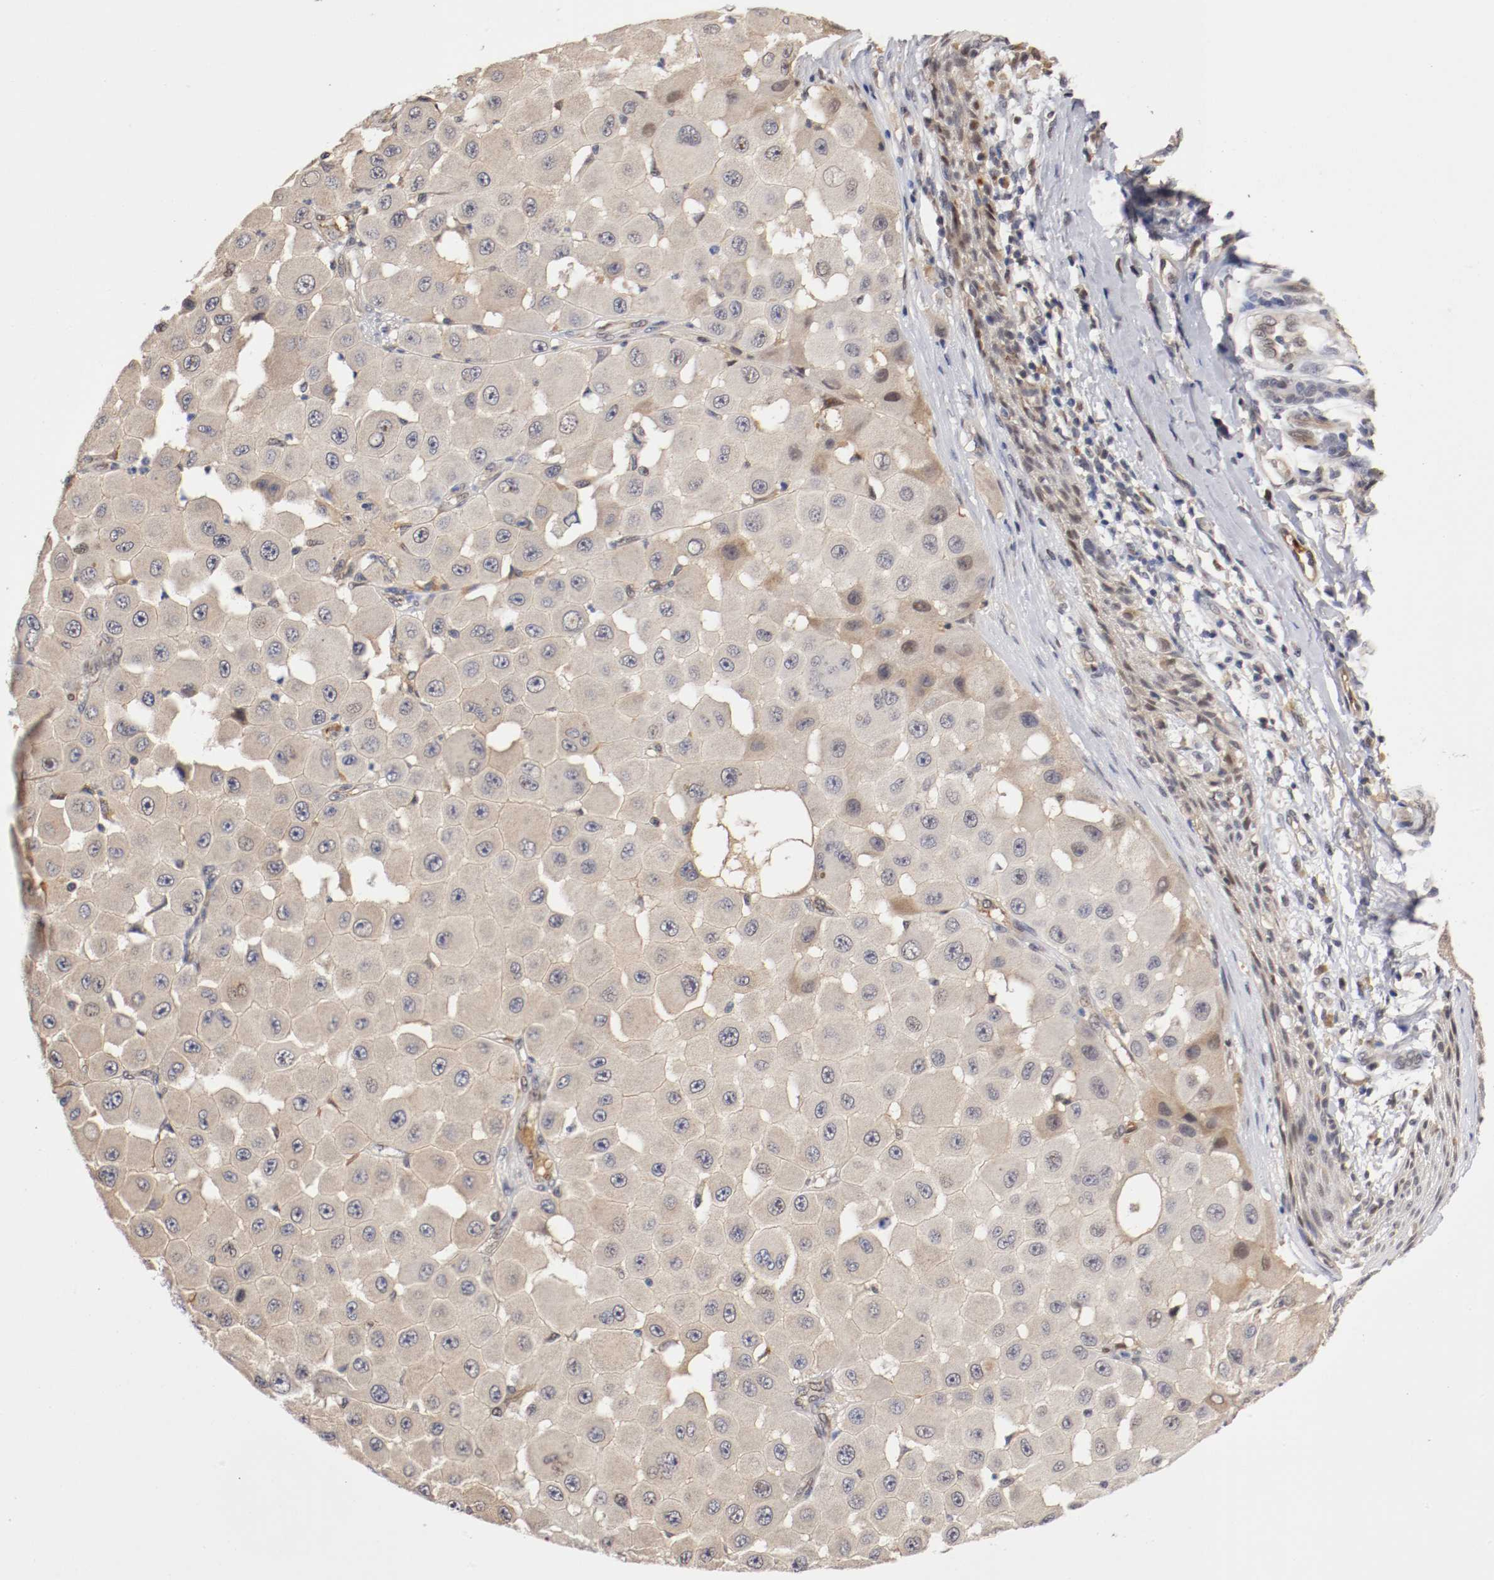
{"staining": {"intensity": "negative", "quantity": "none", "location": "none"}, "tissue": "melanoma", "cell_type": "Tumor cells", "image_type": "cancer", "snomed": [{"axis": "morphology", "description": "Malignant melanoma, NOS"}, {"axis": "topography", "description": "Skin"}], "caption": "This is an immunohistochemistry (IHC) image of human malignant melanoma. There is no positivity in tumor cells.", "gene": "DNMT3B", "patient": {"sex": "female", "age": 81}}